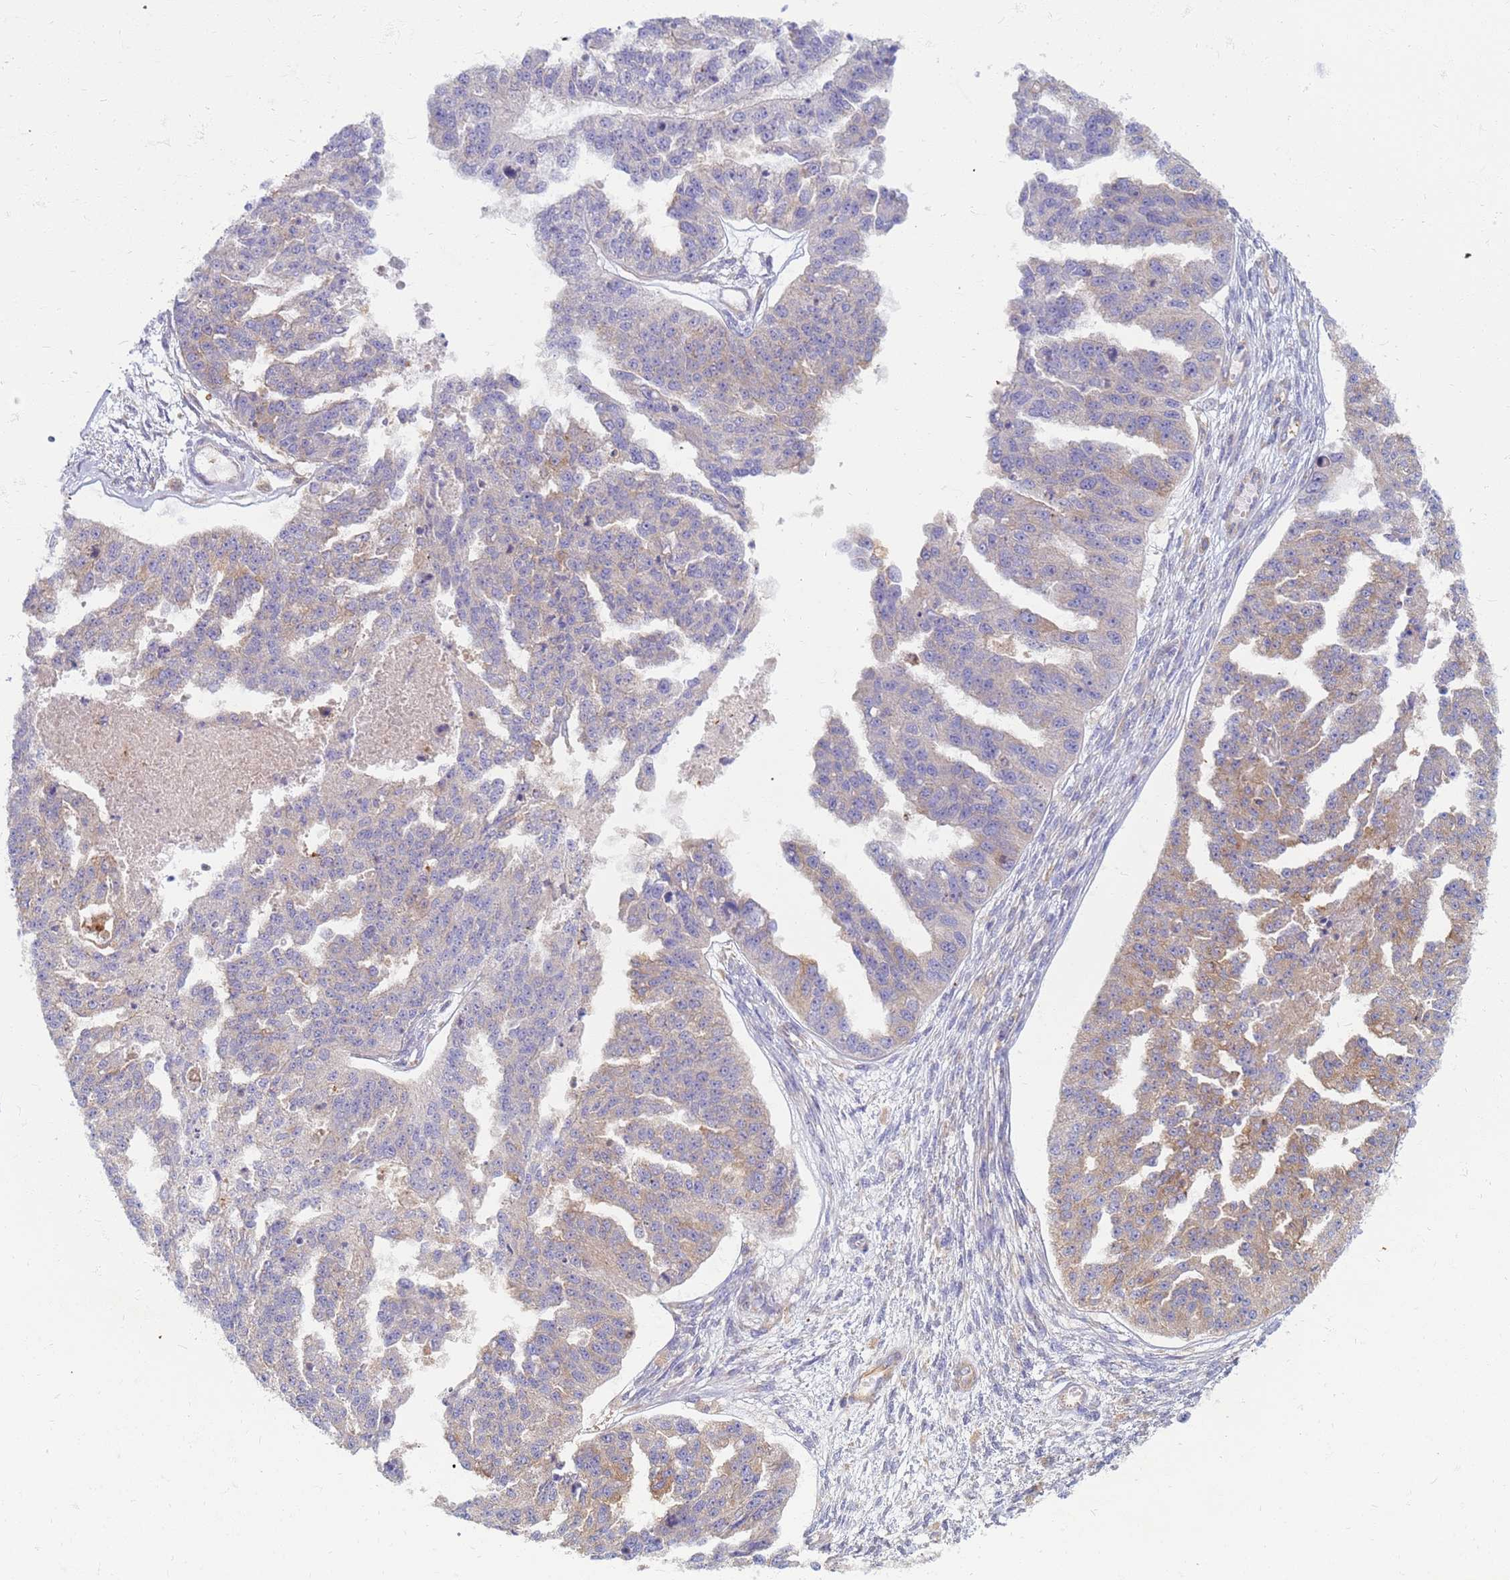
{"staining": {"intensity": "weak", "quantity": "25%-75%", "location": "cytoplasmic/membranous"}, "tissue": "ovarian cancer", "cell_type": "Tumor cells", "image_type": "cancer", "snomed": [{"axis": "morphology", "description": "Cystadenocarcinoma, serous, NOS"}, {"axis": "topography", "description": "Ovary"}], "caption": "Brown immunohistochemical staining in ovarian serous cystadenocarcinoma displays weak cytoplasmic/membranous staining in about 25%-75% of tumor cells.", "gene": "EEA1", "patient": {"sex": "female", "age": 58}}